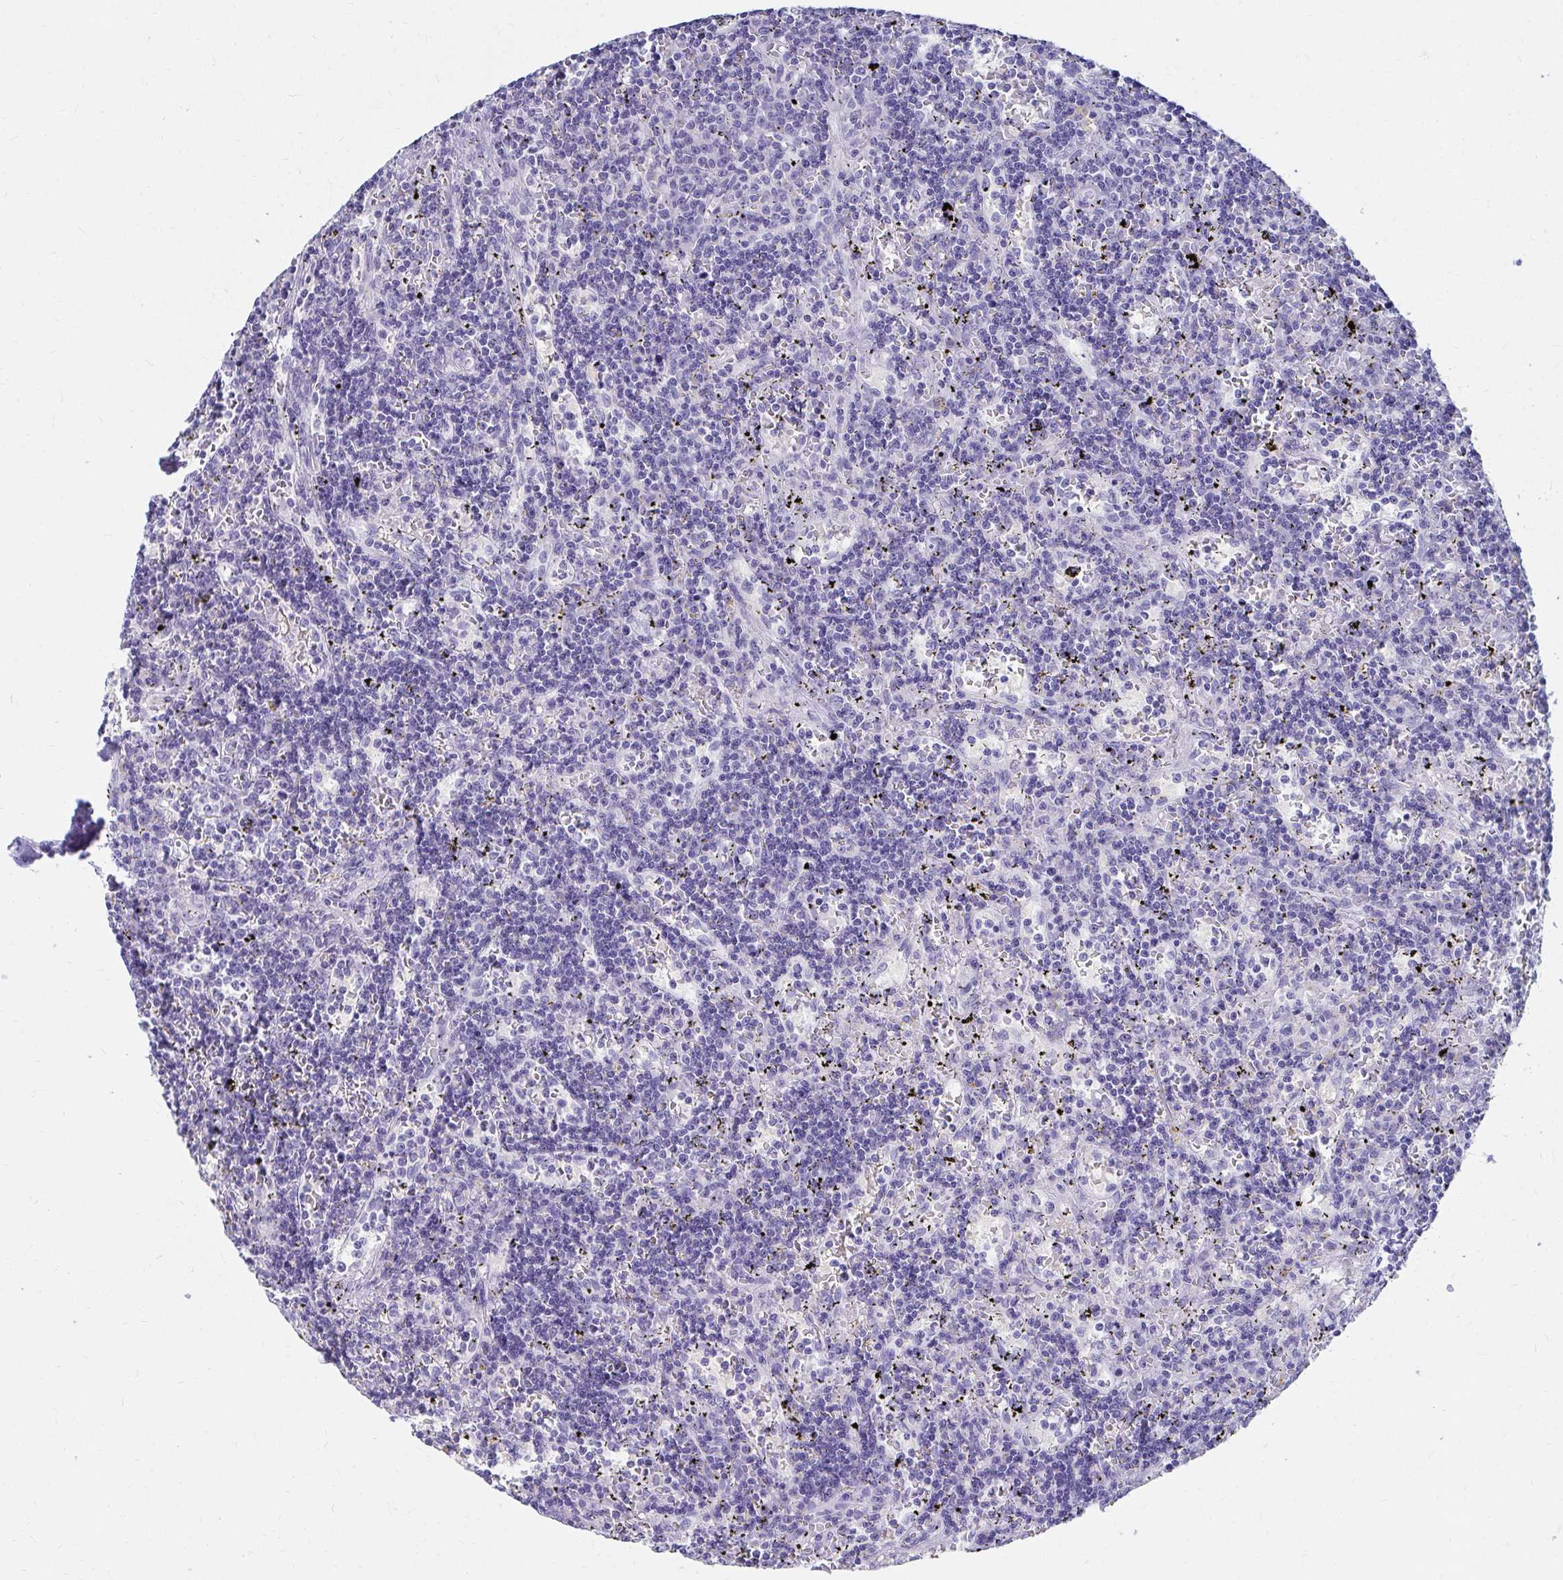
{"staining": {"intensity": "negative", "quantity": "none", "location": "none"}, "tissue": "lymphoma", "cell_type": "Tumor cells", "image_type": "cancer", "snomed": [{"axis": "morphology", "description": "Malignant lymphoma, non-Hodgkin's type, Low grade"}, {"axis": "topography", "description": "Spleen"}], "caption": "This is a image of immunohistochemistry (IHC) staining of low-grade malignant lymphoma, non-Hodgkin's type, which shows no positivity in tumor cells.", "gene": "DPEP3", "patient": {"sex": "male", "age": 60}}